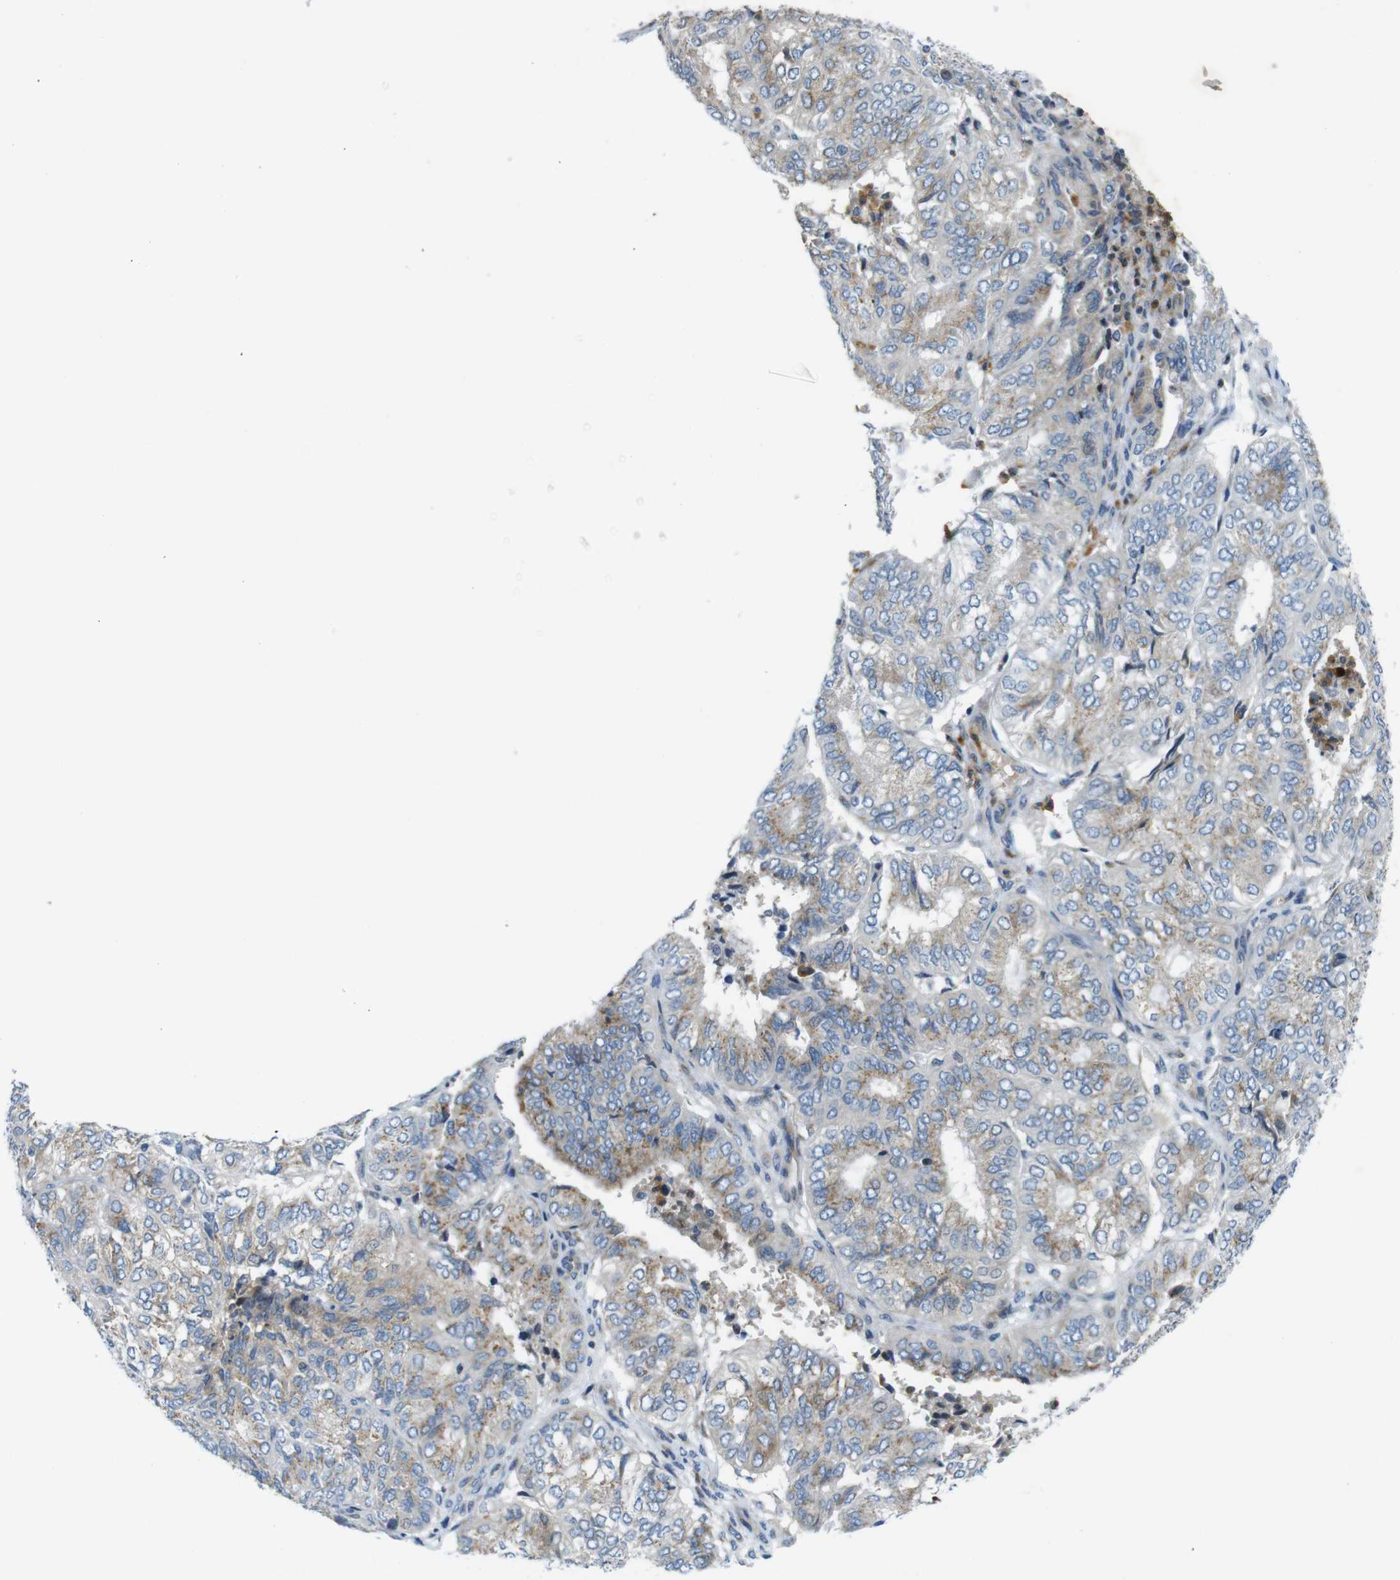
{"staining": {"intensity": "weak", "quantity": "25%-75%", "location": "cytoplasmic/membranous"}, "tissue": "endometrial cancer", "cell_type": "Tumor cells", "image_type": "cancer", "snomed": [{"axis": "morphology", "description": "Adenocarcinoma, NOS"}, {"axis": "topography", "description": "Uterus"}], "caption": "Immunohistochemistry (DAB (3,3'-diaminobenzidine)) staining of endometrial cancer demonstrates weak cytoplasmic/membranous protein expression in approximately 25%-75% of tumor cells. The staining is performed using DAB brown chromogen to label protein expression. The nuclei are counter-stained blue using hematoxylin.", "gene": "ZDHHC3", "patient": {"sex": "female", "age": 60}}